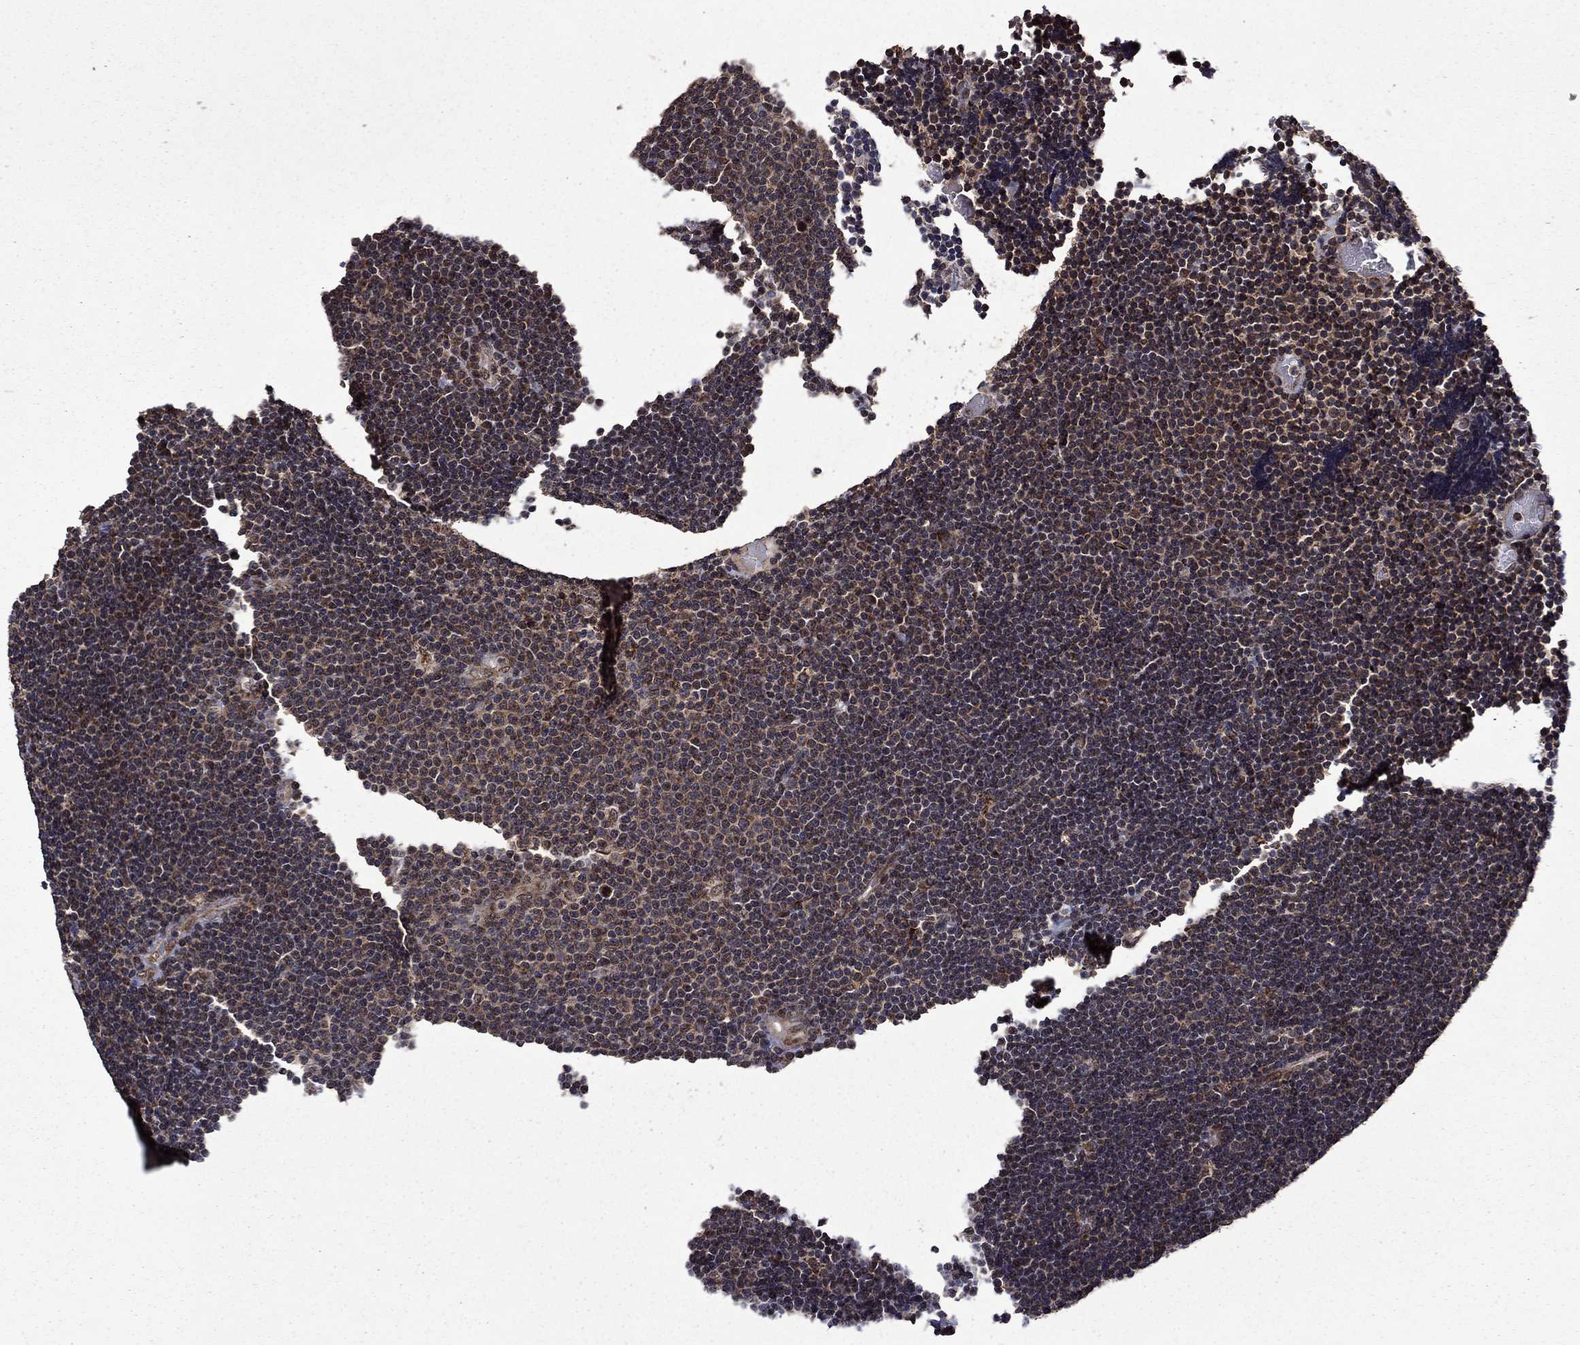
{"staining": {"intensity": "weak", "quantity": ">75%", "location": "cytoplasmic/membranous"}, "tissue": "lymphoma", "cell_type": "Tumor cells", "image_type": "cancer", "snomed": [{"axis": "morphology", "description": "Malignant lymphoma, non-Hodgkin's type, Low grade"}, {"axis": "topography", "description": "Brain"}], "caption": "Protein positivity by immunohistochemistry (IHC) exhibits weak cytoplasmic/membranous positivity in approximately >75% of tumor cells in lymphoma.", "gene": "ITM2B", "patient": {"sex": "female", "age": 66}}